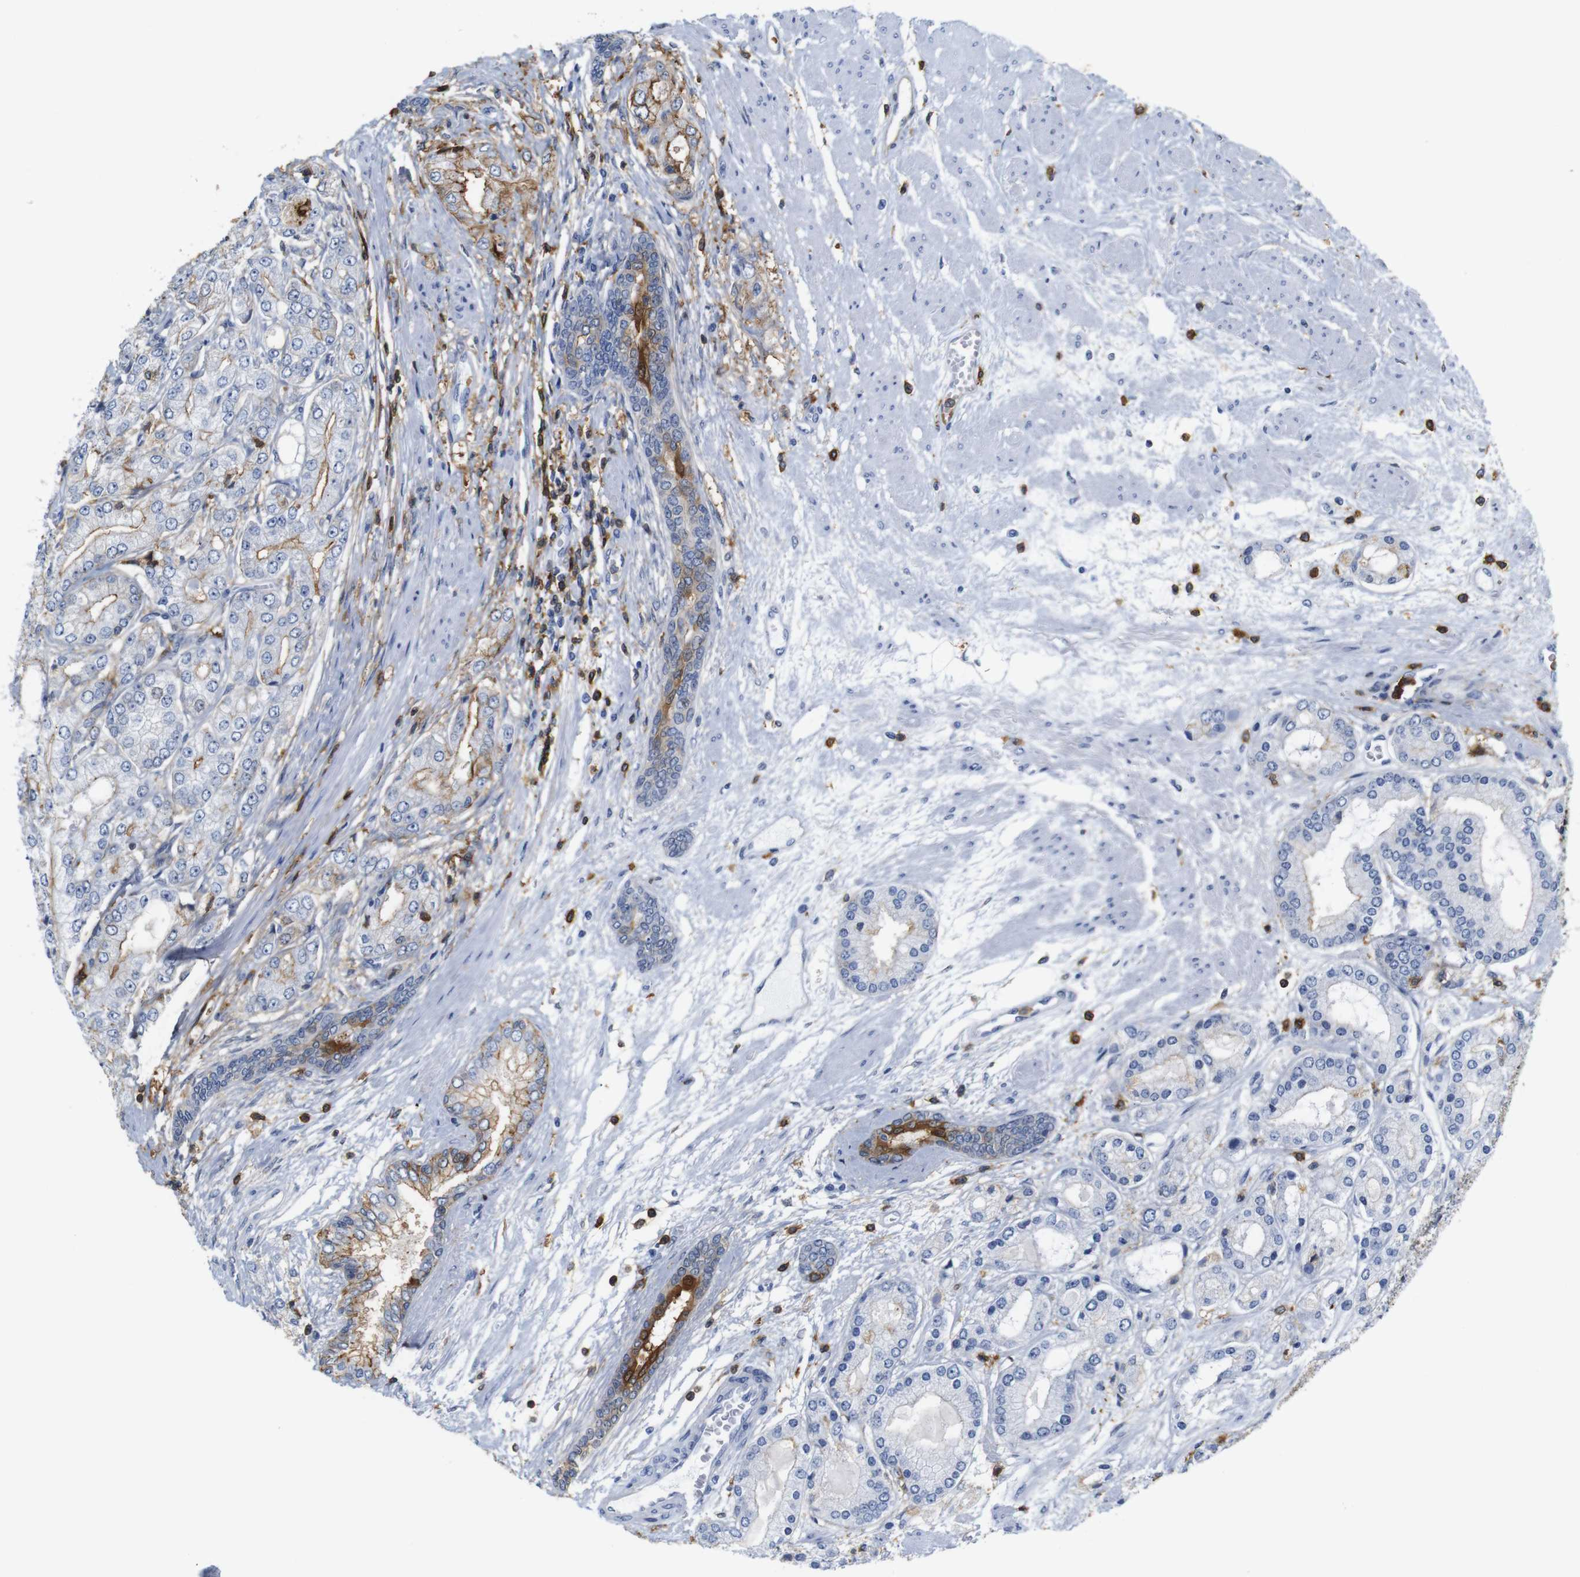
{"staining": {"intensity": "negative", "quantity": "none", "location": "none"}, "tissue": "prostate cancer", "cell_type": "Tumor cells", "image_type": "cancer", "snomed": [{"axis": "morphology", "description": "Adenocarcinoma, High grade"}, {"axis": "topography", "description": "Prostate"}], "caption": "Tumor cells show no significant protein expression in prostate high-grade adenocarcinoma. (Brightfield microscopy of DAB IHC at high magnification).", "gene": "ANXA1", "patient": {"sex": "male", "age": 59}}